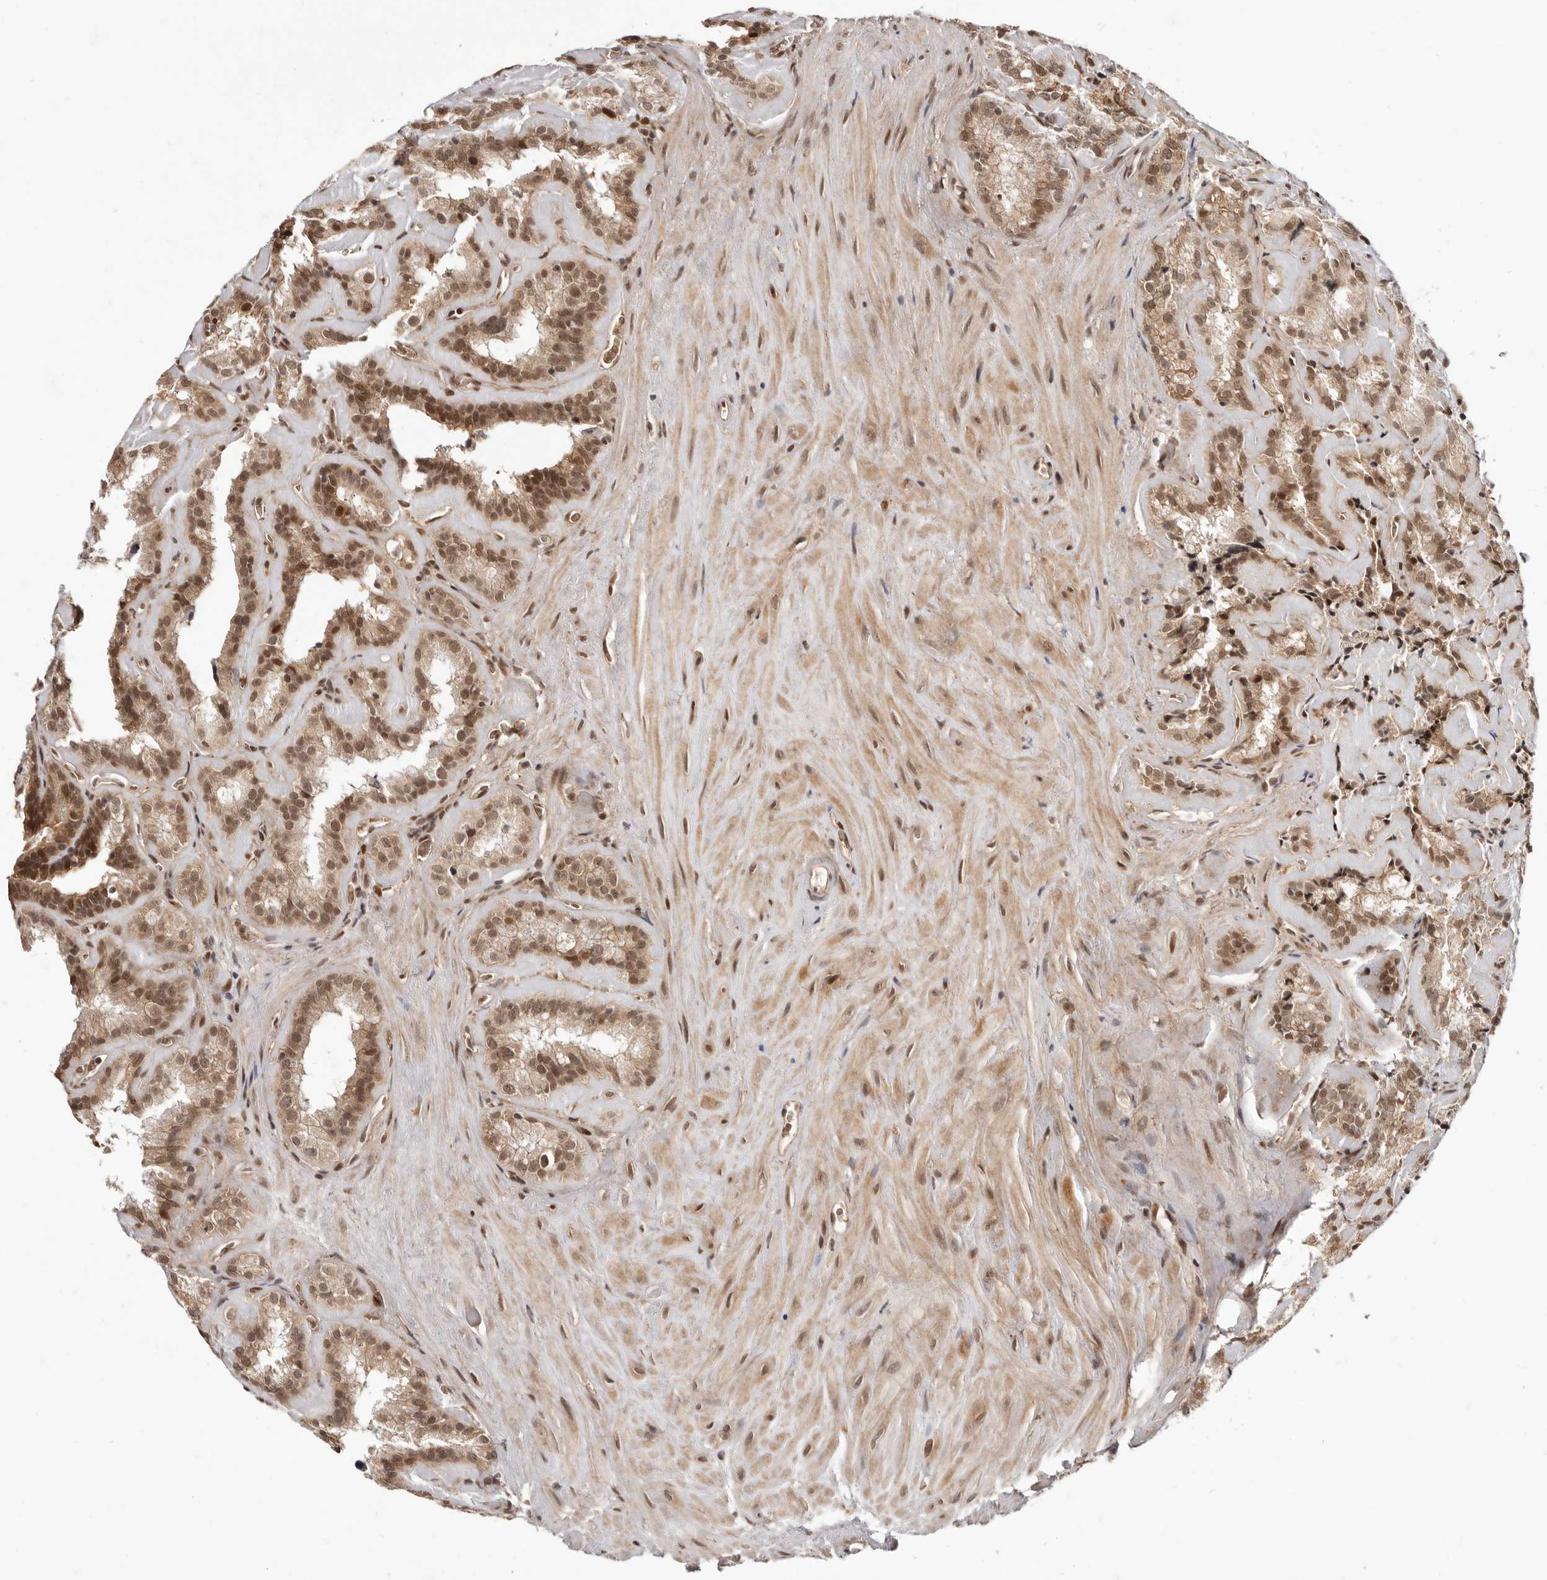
{"staining": {"intensity": "moderate", "quantity": ">75%", "location": "cytoplasmic/membranous,nuclear"}, "tissue": "seminal vesicle", "cell_type": "Glandular cells", "image_type": "normal", "snomed": [{"axis": "morphology", "description": "Normal tissue, NOS"}, {"axis": "topography", "description": "Prostate"}, {"axis": "topography", "description": "Seminal veicle"}], "caption": "The immunohistochemical stain labels moderate cytoplasmic/membranous,nuclear staining in glandular cells of unremarkable seminal vesicle. The staining was performed using DAB (3,3'-diaminobenzidine), with brown indicating positive protein expression. Nuclei are stained blue with hematoxylin.", "gene": "NCOA3", "patient": {"sex": "male", "age": 59}}